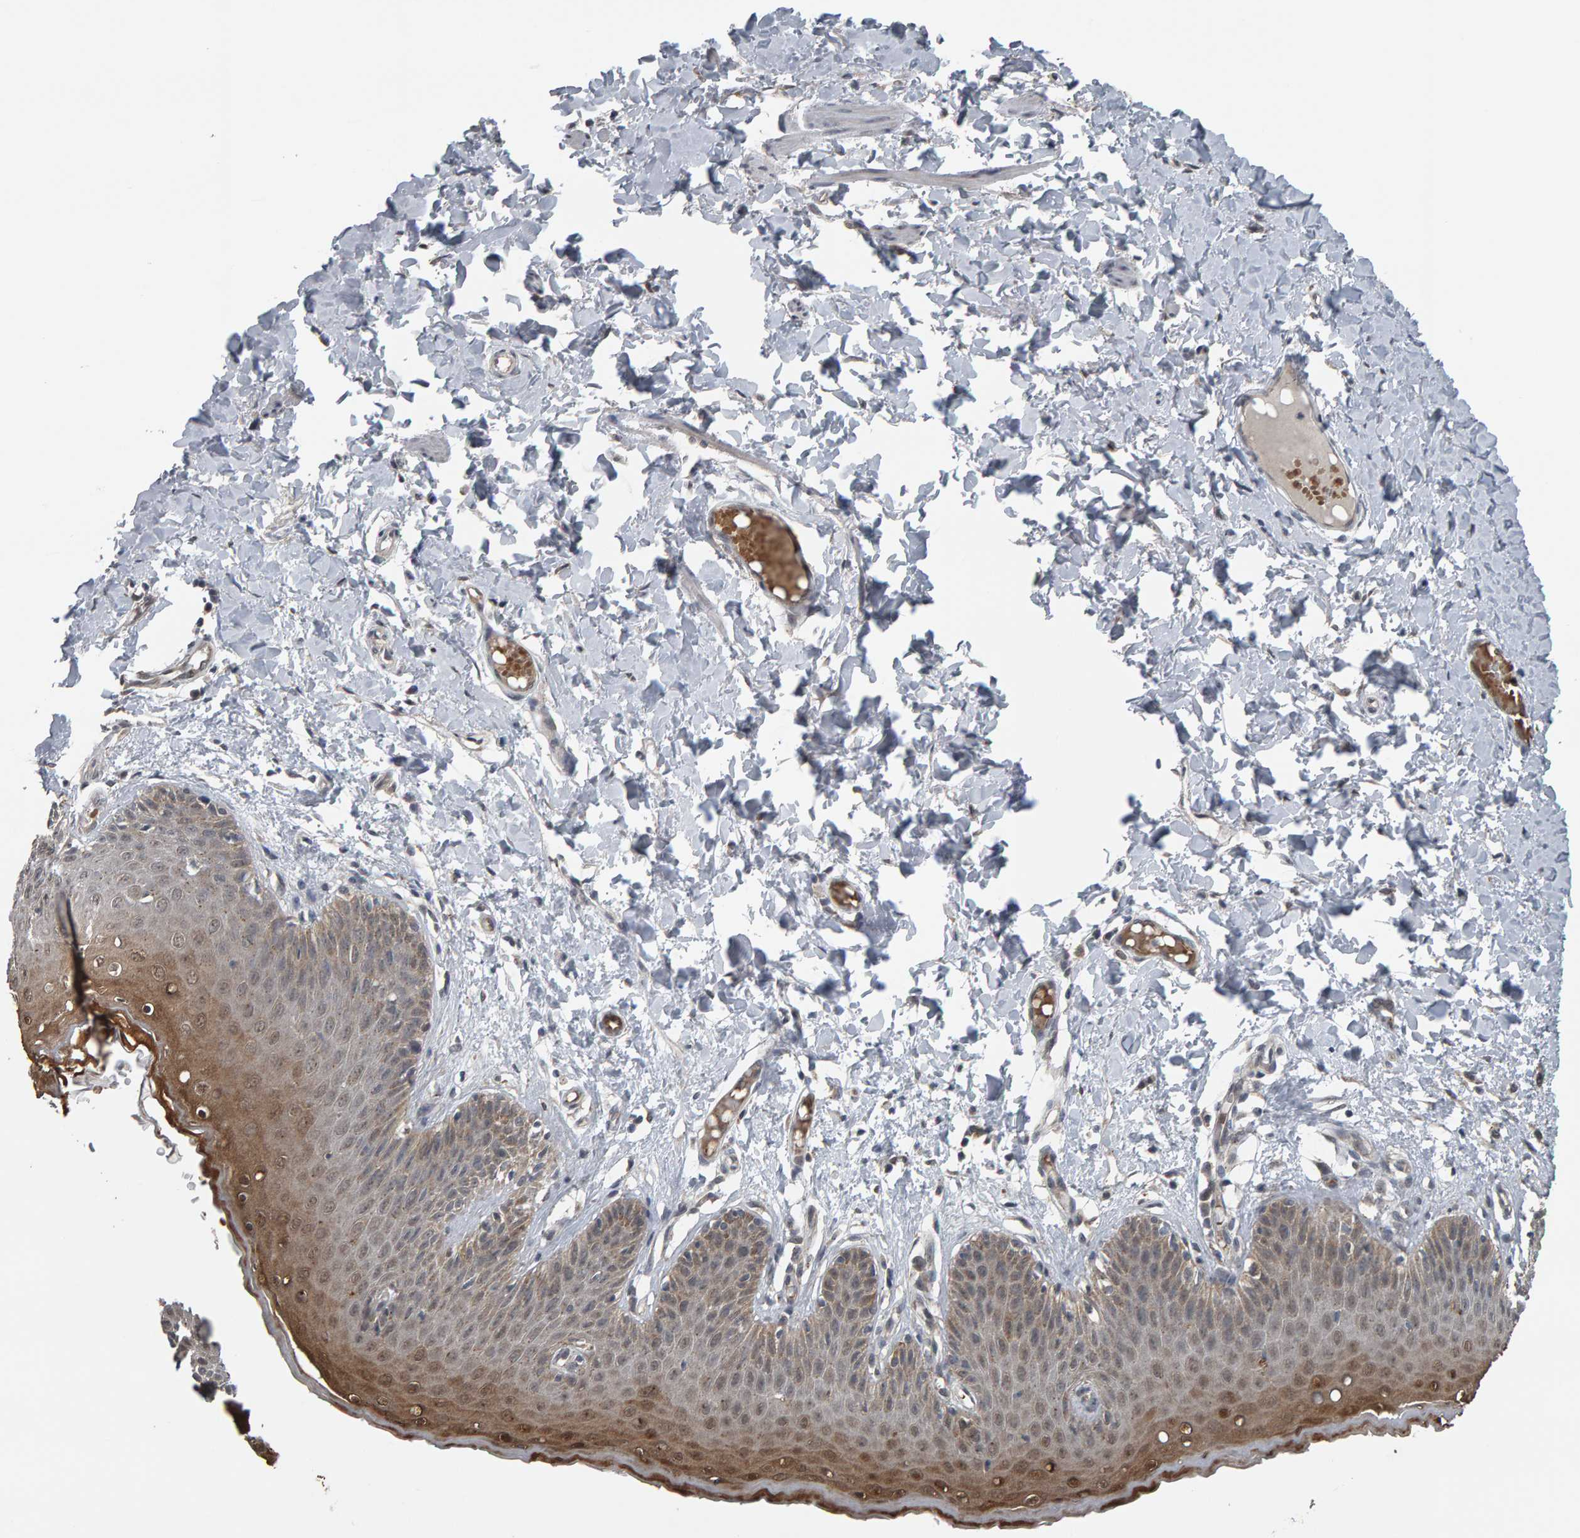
{"staining": {"intensity": "weak", "quantity": "25%-75%", "location": "cytoplasmic/membranous,nuclear"}, "tissue": "skin", "cell_type": "Epidermal cells", "image_type": "normal", "snomed": [{"axis": "morphology", "description": "Normal tissue, NOS"}, {"axis": "topography", "description": "Vulva"}], "caption": "Protein staining shows weak cytoplasmic/membranous,nuclear positivity in about 25%-75% of epidermal cells in benign skin.", "gene": "COASY", "patient": {"sex": "female", "age": 66}}